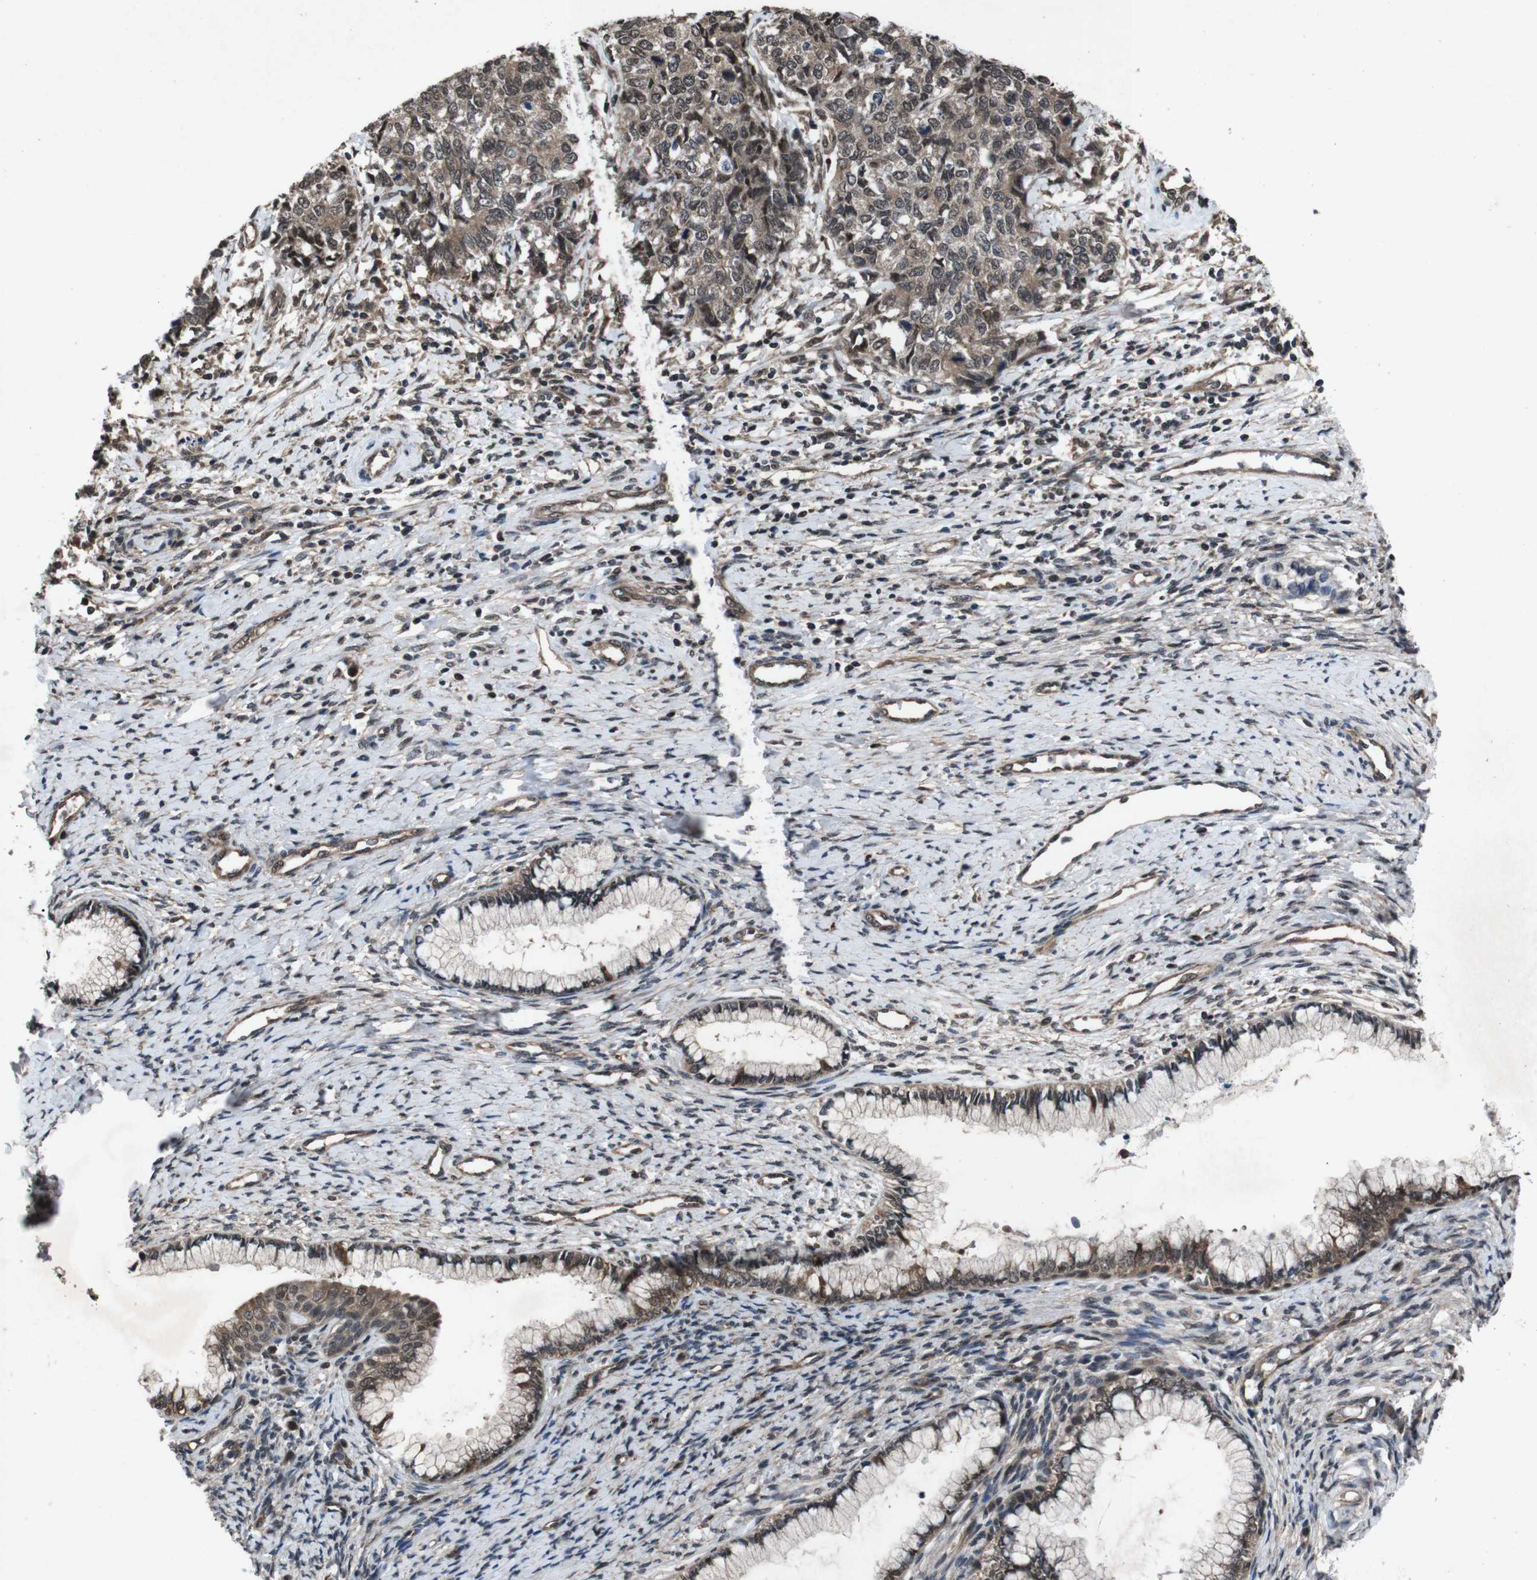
{"staining": {"intensity": "moderate", "quantity": ">75%", "location": "cytoplasmic/membranous,nuclear"}, "tissue": "cervical cancer", "cell_type": "Tumor cells", "image_type": "cancer", "snomed": [{"axis": "morphology", "description": "Squamous cell carcinoma, NOS"}, {"axis": "topography", "description": "Cervix"}], "caption": "Cervical squamous cell carcinoma was stained to show a protein in brown. There is medium levels of moderate cytoplasmic/membranous and nuclear staining in about >75% of tumor cells. The staining is performed using DAB (3,3'-diaminobenzidine) brown chromogen to label protein expression. The nuclei are counter-stained blue using hematoxylin.", "gene": "SOCS1", "patient": {"sex": "female", "age": 63}}